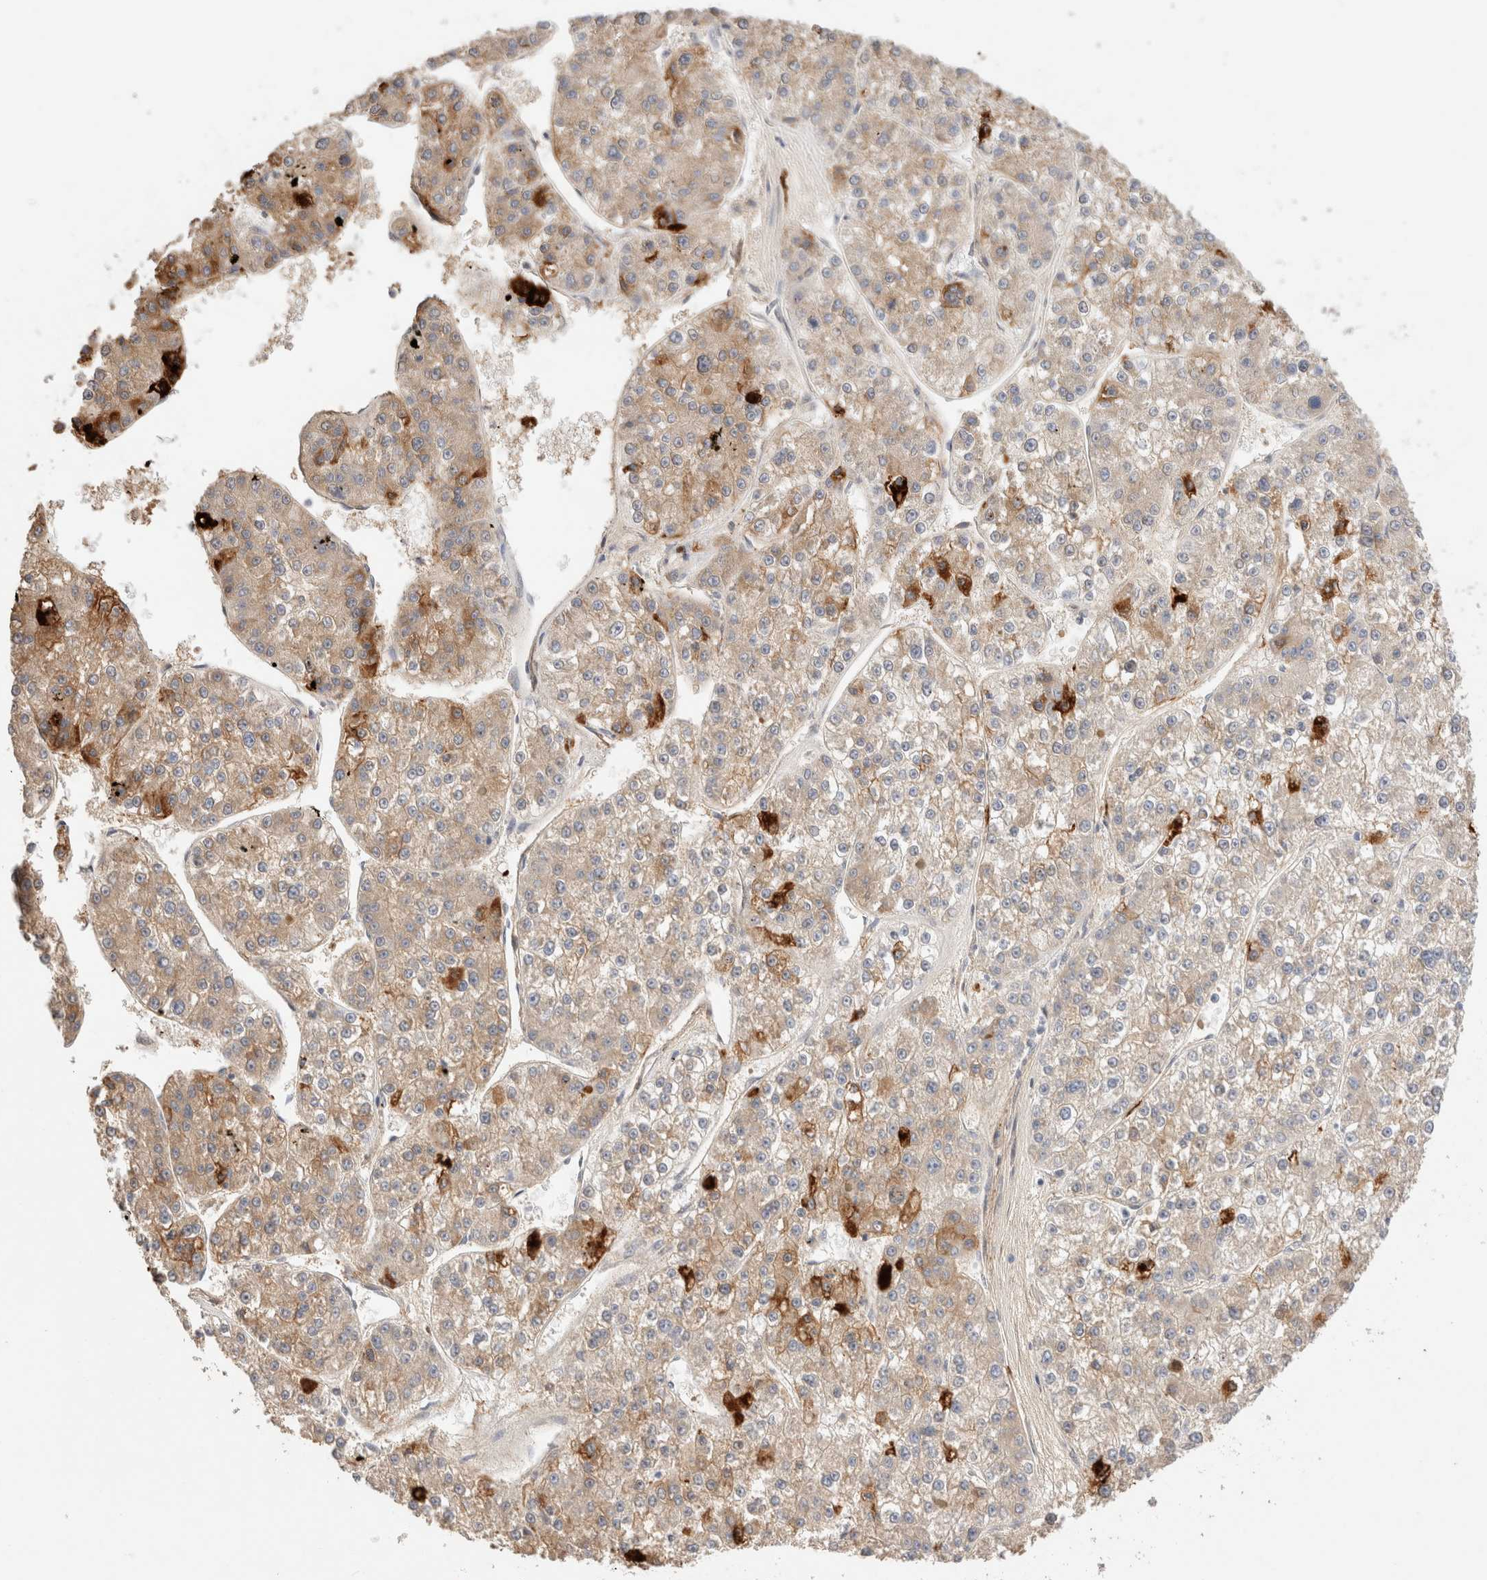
{"staining": {"intensity": "weak", "quantity": ">75%", "location": "cytoplasmic/membranous"}, "tissue": "liver cancer", "cell_type": "Tumor cells", "image_type": "cancer", "snomed": [{"axis": "morphology", "description": "Carcinoma, Hepatocellular, NOS"}, {"axis": "topography", "description": "Liver"}], "caption": "The photomicrograph exhibits staining of liver cancer, revealing weak cytoplasmic/membranous protein staining (brown color) within tumor cells.", "gene": "PROS1", "patient": {"sex": "female", "age": 73}}